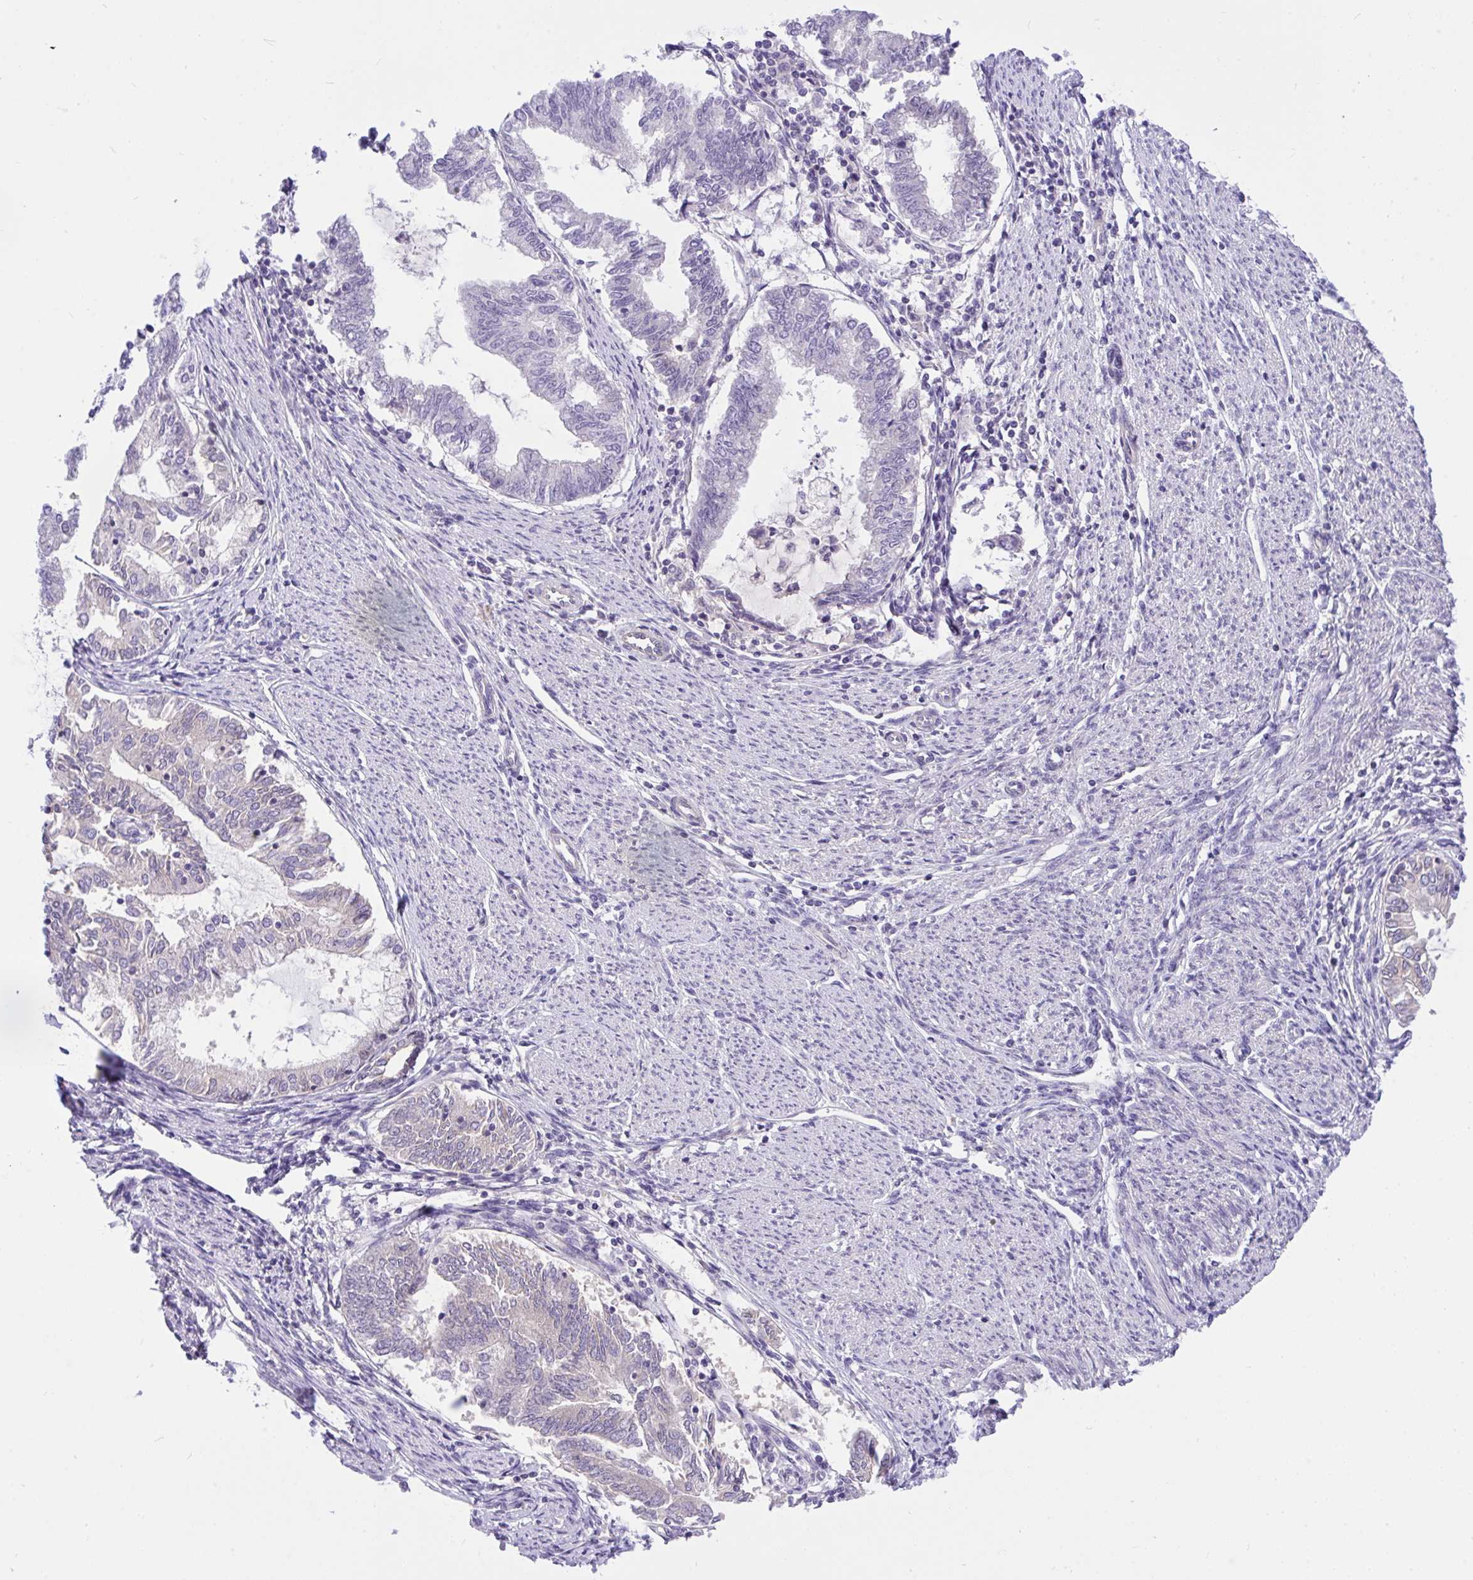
{"staining": {"intensity": "negative", "quantity": "none", "location": "none"}, "tissue": "endometrial cancer", "cell_type": "Tumor cells", "image_type": "cancer", "snomed": [{"axis": "morphology", "description": "Adenocarcinoma, NOS"}, {"axis": "topography", "description": "Endometrium"}], "caption": "Protein analysis of endometrial adenocarcinoma displays no significant expression in tumor cells. Nuclei are stained in blue.", "gene": "TLN2", "patient": {"sex": "female", "age": 79}}